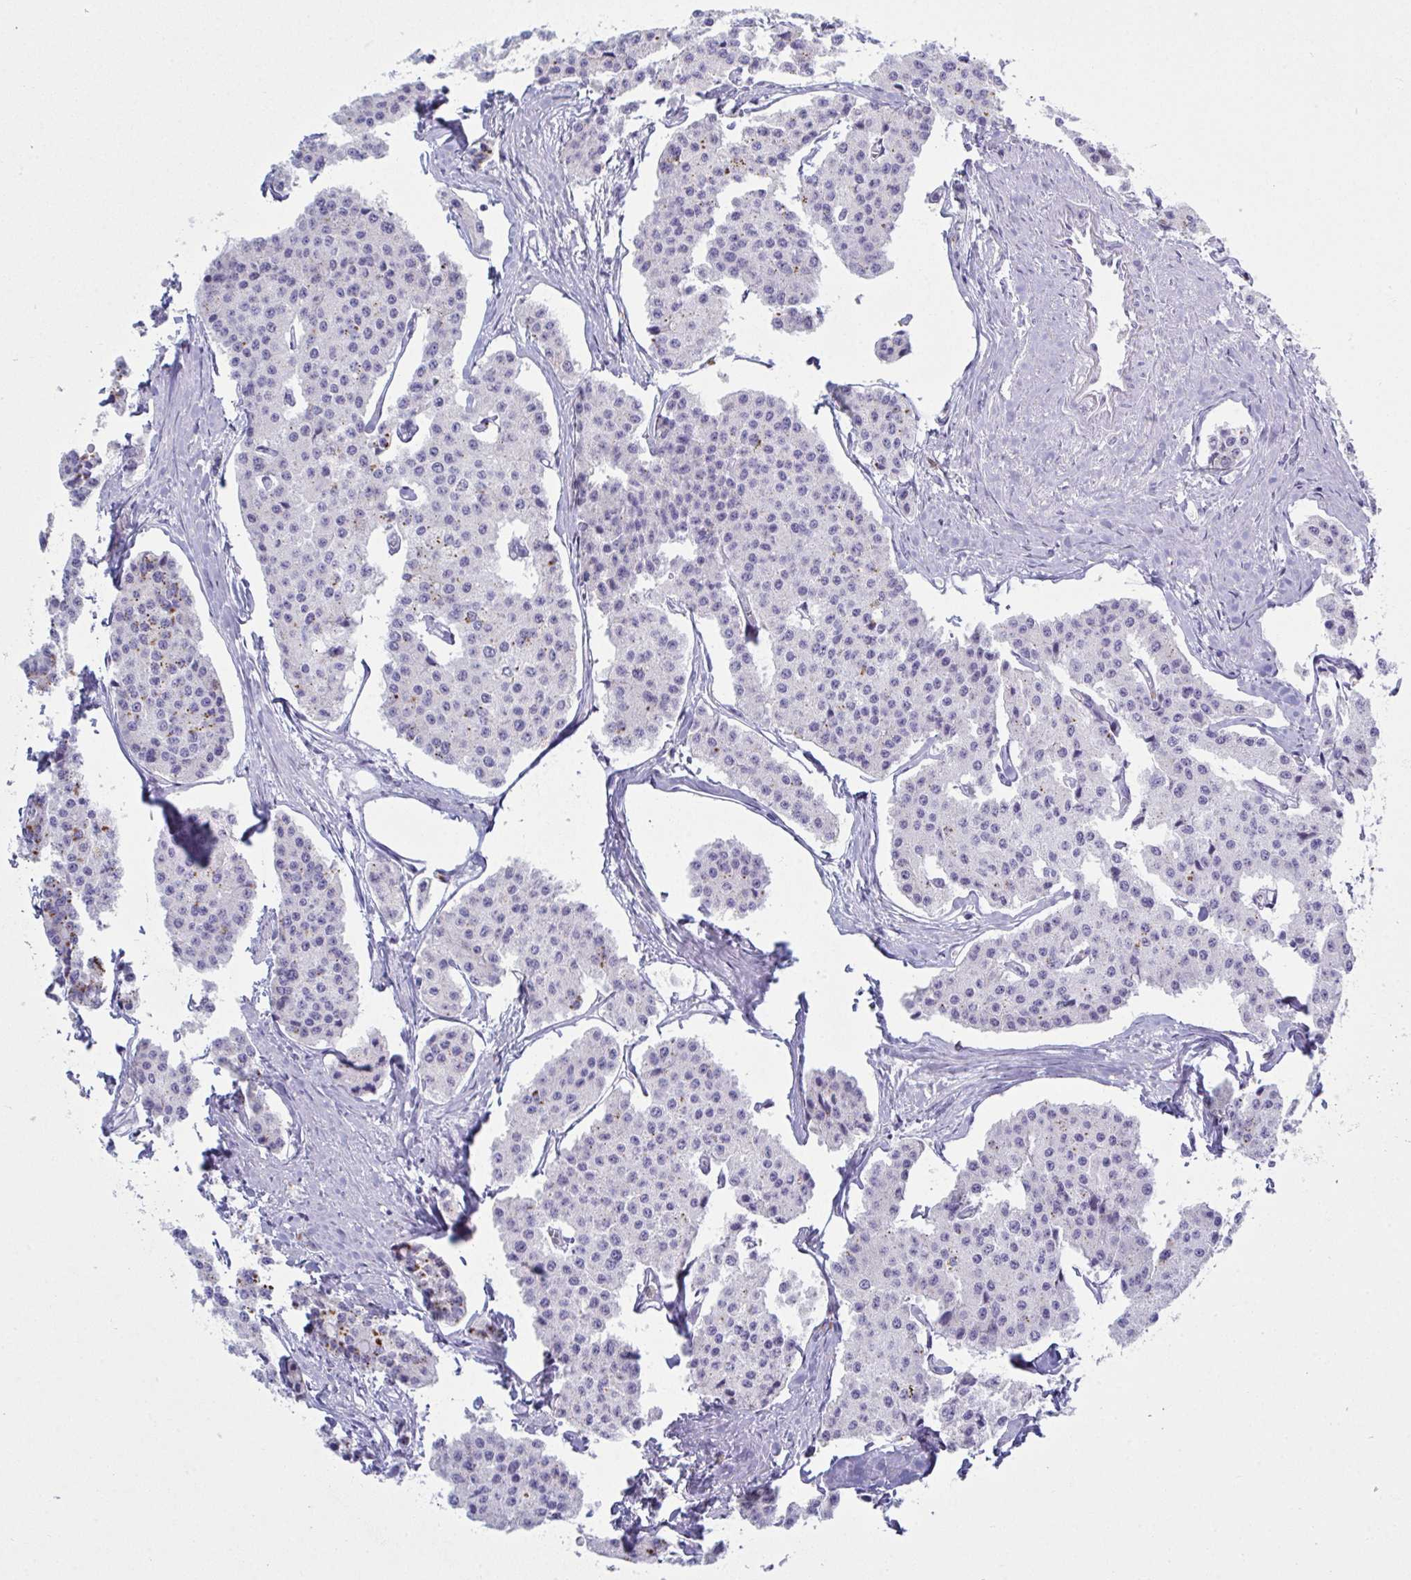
{"staining": {"intensity": "negative", "quantity": "none", "location": "none"}, "tissue": "carcinoid", "cell_type": "Tumor cells", "image_type": "cancer", "snomed": [{"axis": "morphology", "description": "Carcinoid, malignant, NOS"}, {"axis": "topography", "description": "Small intestine"}], "caption": "DAB (3,3'-diaminobenzidine) immunohistochemical staining of human carcinoid exhibits no significant staining in tumor cells.", "gene": "SERPINB10", "patient": {"sex": "female", "age": 65}}